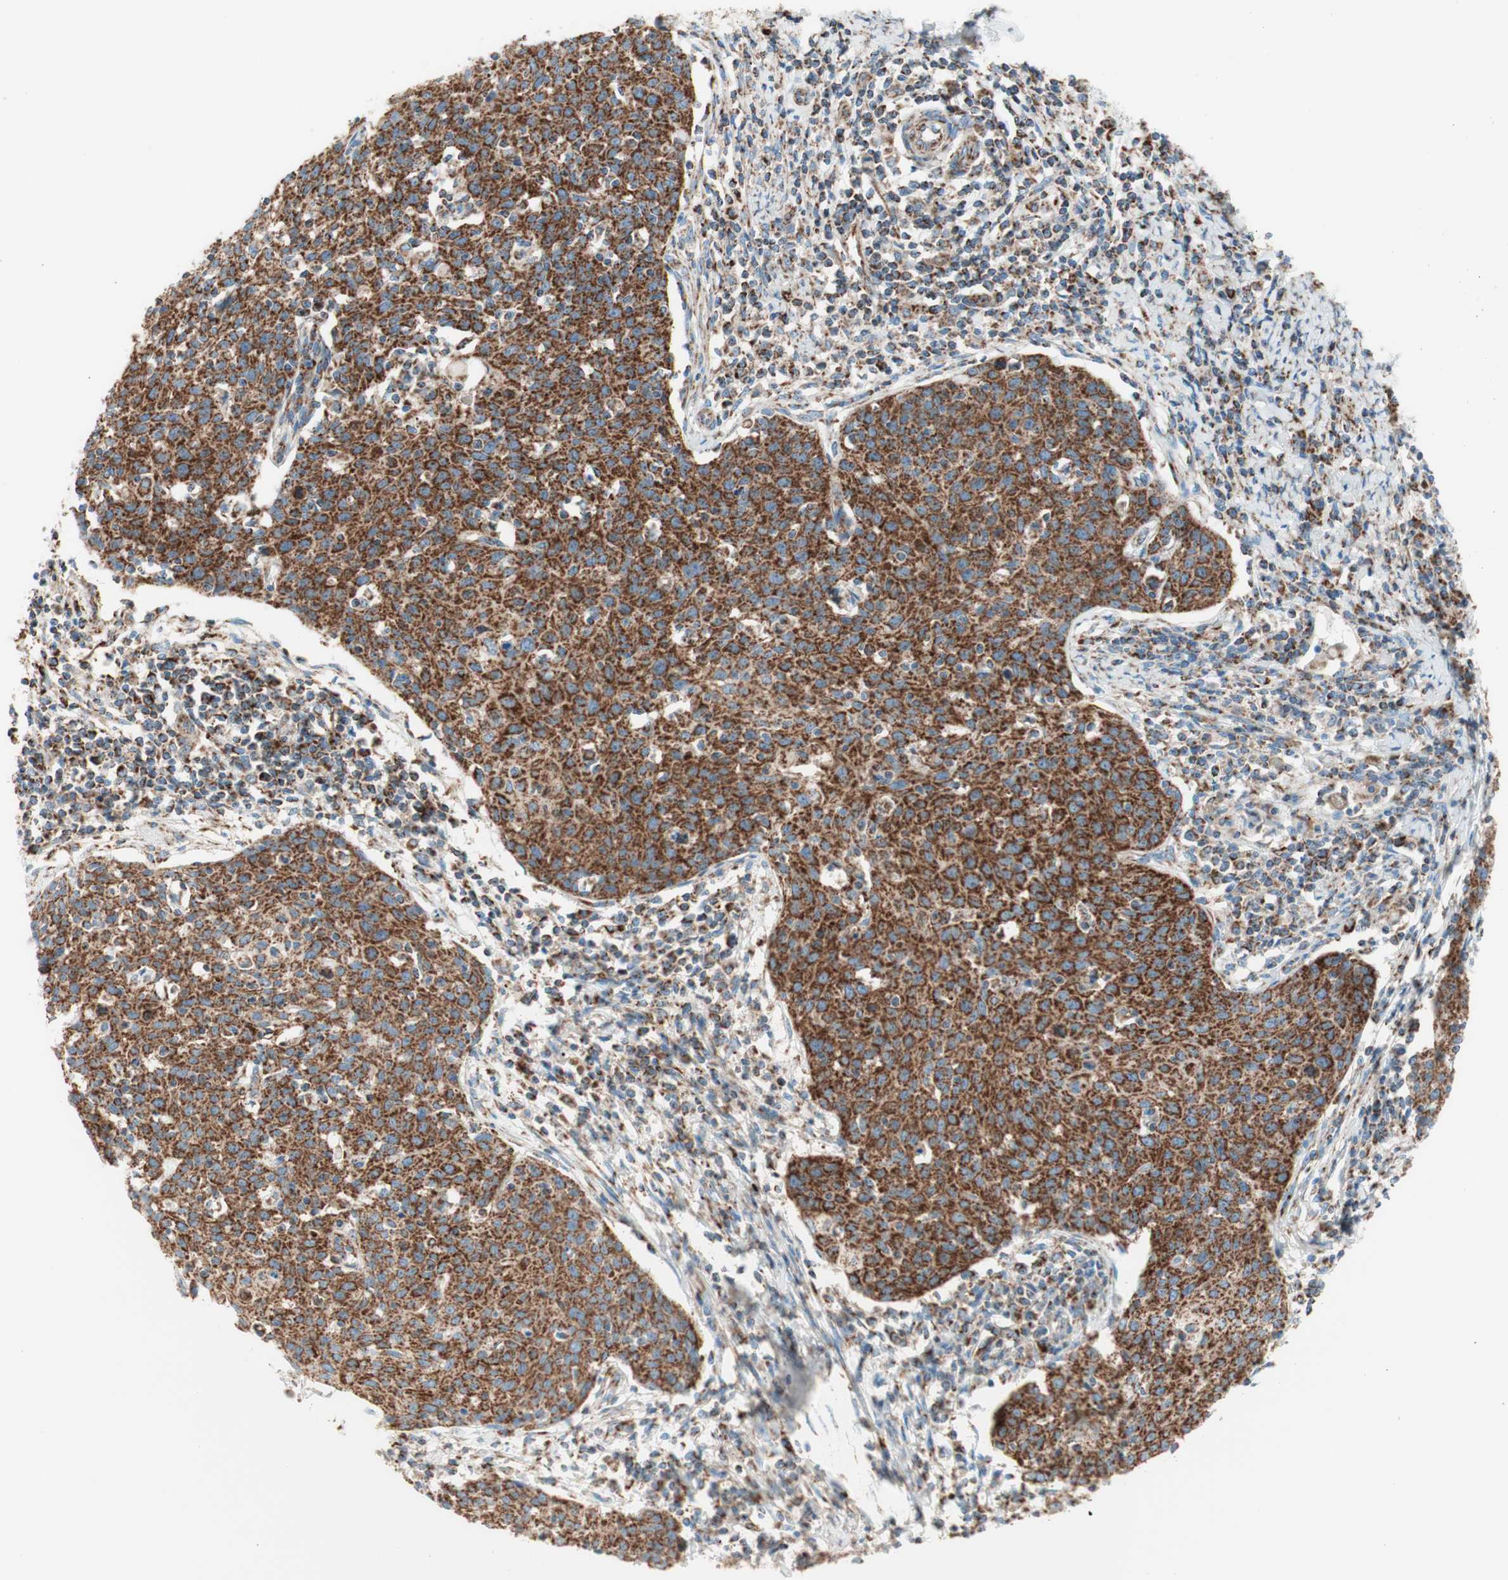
{"staining": {"intensity": "strong", "quantity": ">75%", "location": "cytoplasmic/membranous"}, "tissue": "cervical cancer", "cell_type": "Tumor cells", "image_type": "cancer", "snomed": [{"axis": "morphology", "description": "Squamous cell carcinoma, NOS"}, {"axis": "topography", "description": "Cervix"}], "caption": "Strong cytoplasmic/membranous protein expression is appreciated in approximately >75% of tumor cells in cervical squamous cell carcinoma.", "gene": "TOMM20", "patient": {"sex": "female", "age": 38}}